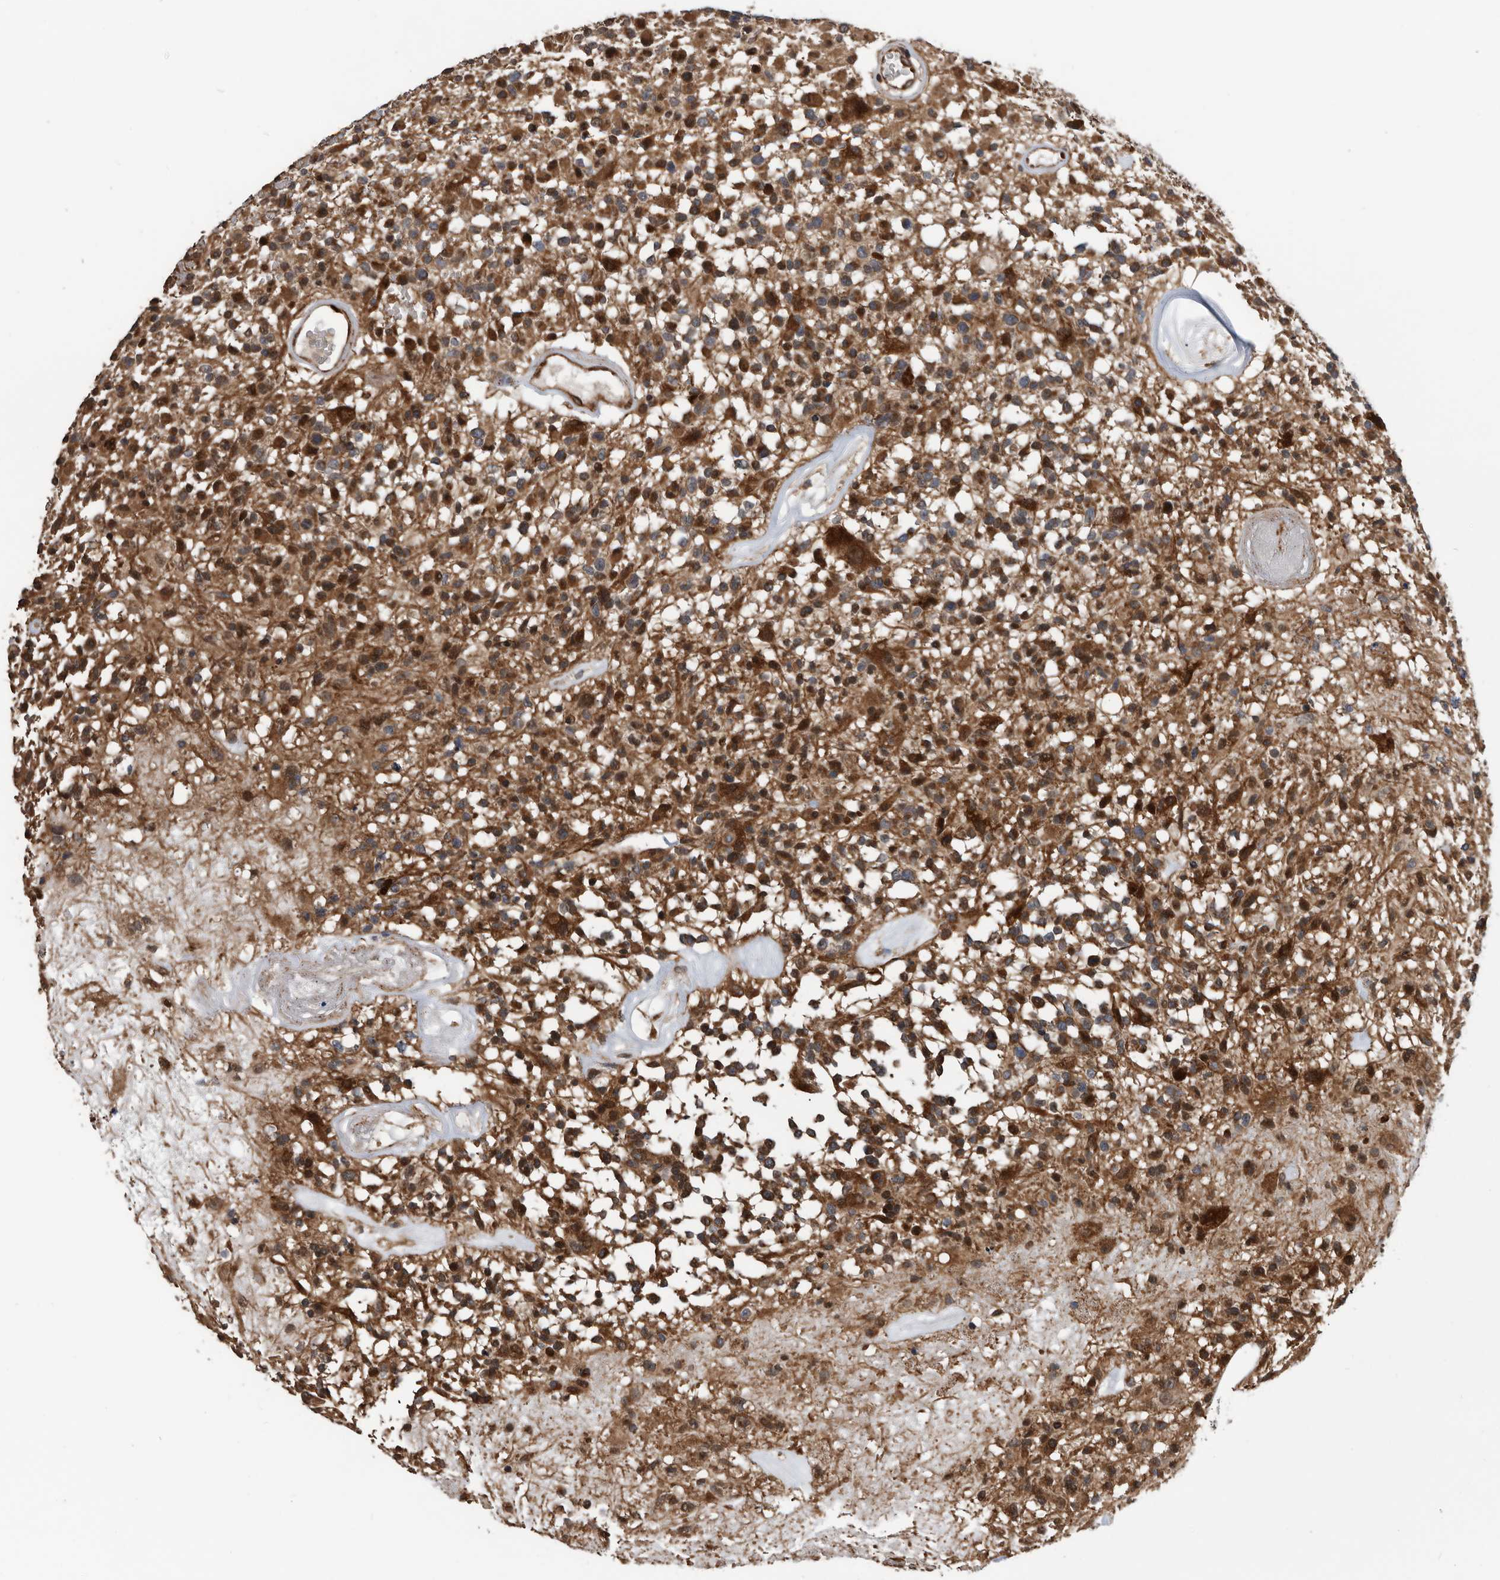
{"staining": {"intensity": "strong", "quantity": "25%-75%", "location": "cytoplasmic/membranous"}, "tissue": "glioma", "cell_type": "Tumor cells", "image_type": "cancer", "snomed": [{"axis": "morphology", "description": "Glioma, malignant, High grade"}, {"axis": "morphology", "description": "Glioblastoma, NOS"}, {"axis": "topography", "description": "Brain"}], "caption": "Strong cytoplasmic/membranous positivity is present in about 25%-75% of tumor cells in glioma.", "gene": "SERINC2", "patient": {"sex": "male", "age": 60}}